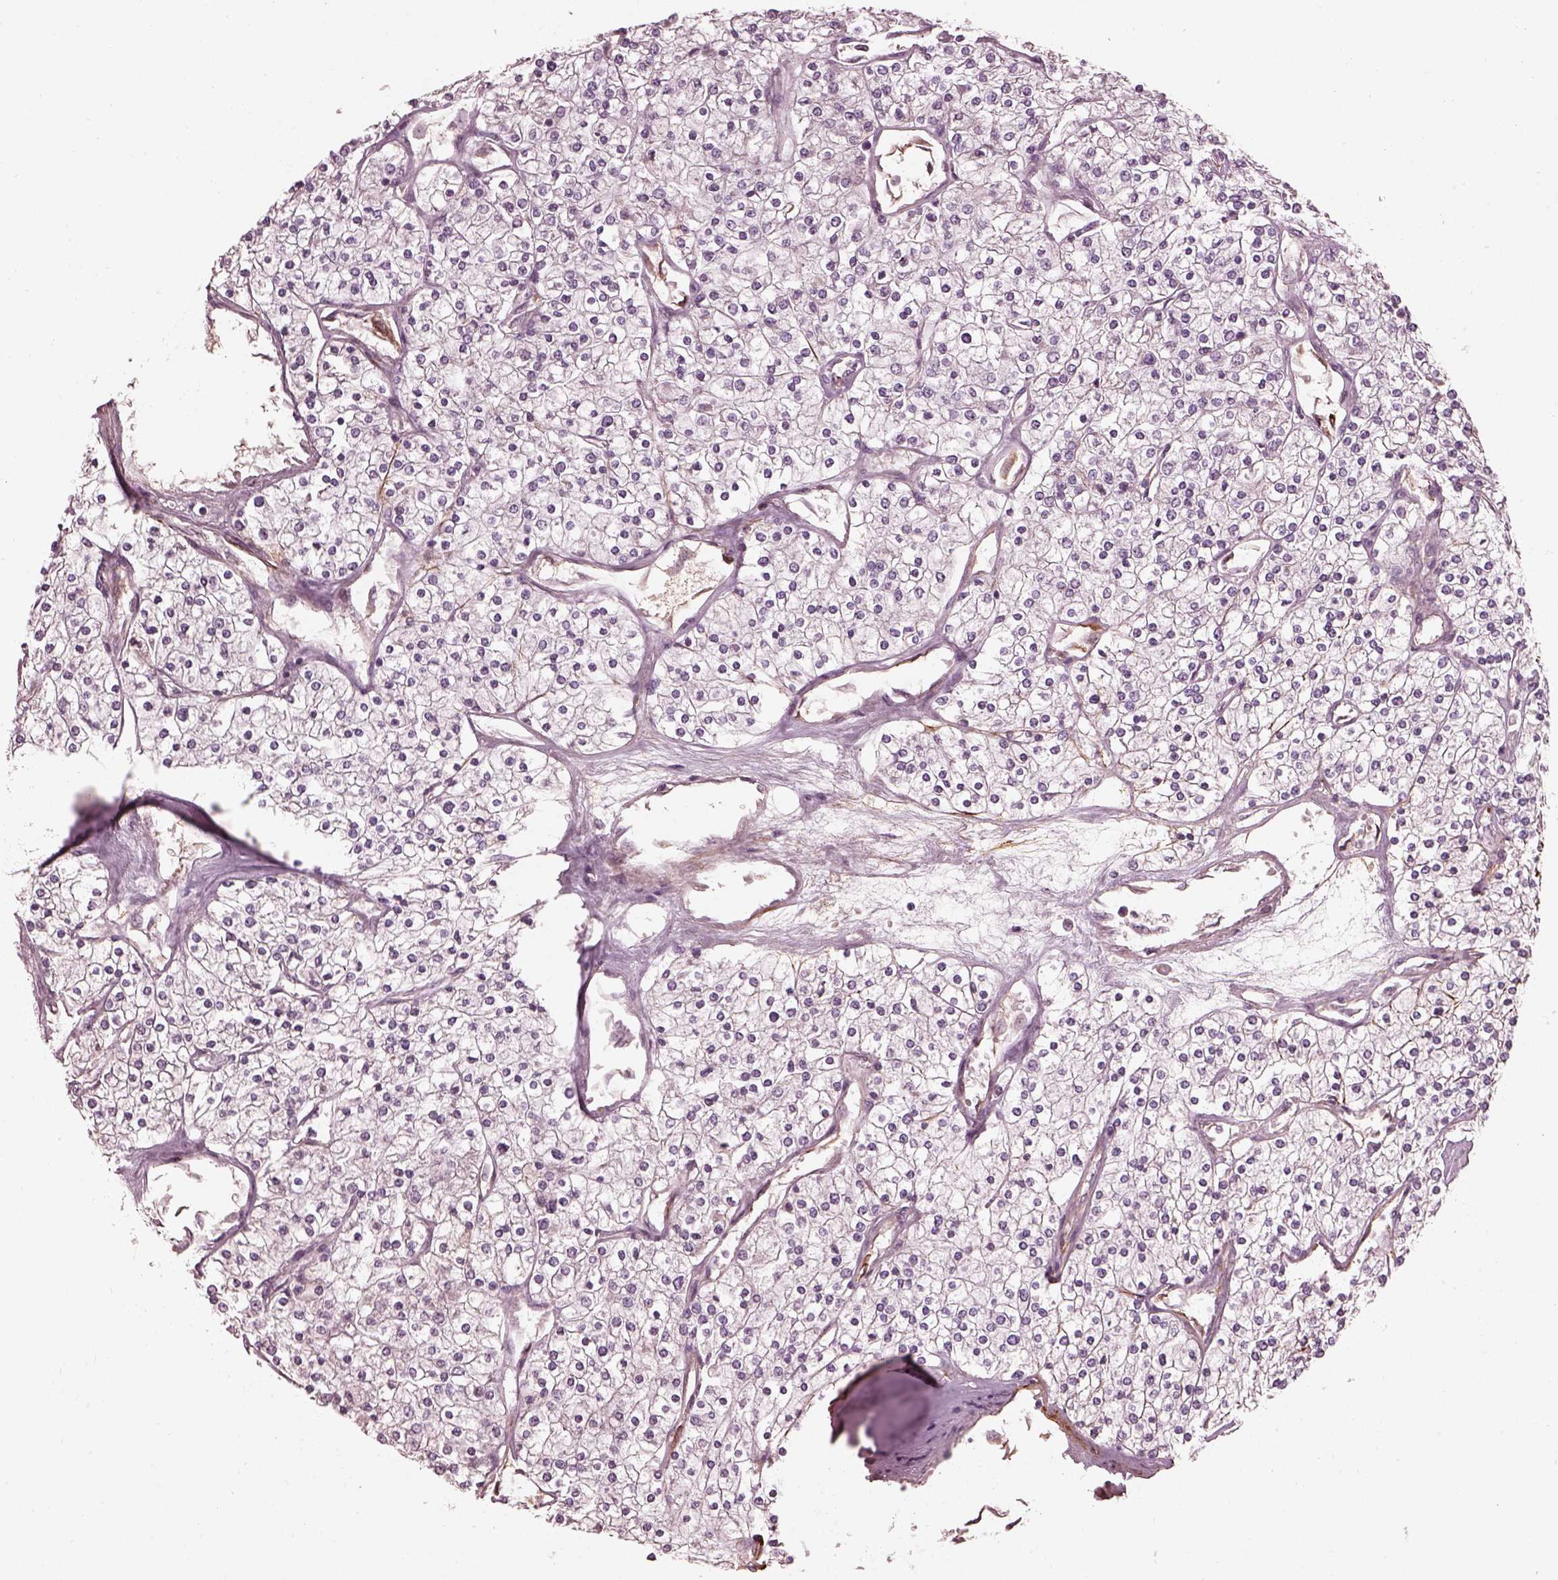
{"staining": {"intensity": "negative", "quantity": "none", "location": "none"}, "tissue": "renal cancer", "cell_type": "Tumor cells", "image_type": "cancer", "snomed": [{"axis": "morphology", "description": "Adenocarcinoma, NOS"}, {"axis": "topography", "description": "Kidney"}], "caption": "High power microscopy histopathology image of an immunohistochemistry (IHC) histopathology image of renal cancer (adenocarcinoma), revealing no significant positivity in tumor cells.", "gene": "EFEMP1", "patient": {"sex": "male", "age": 80}}